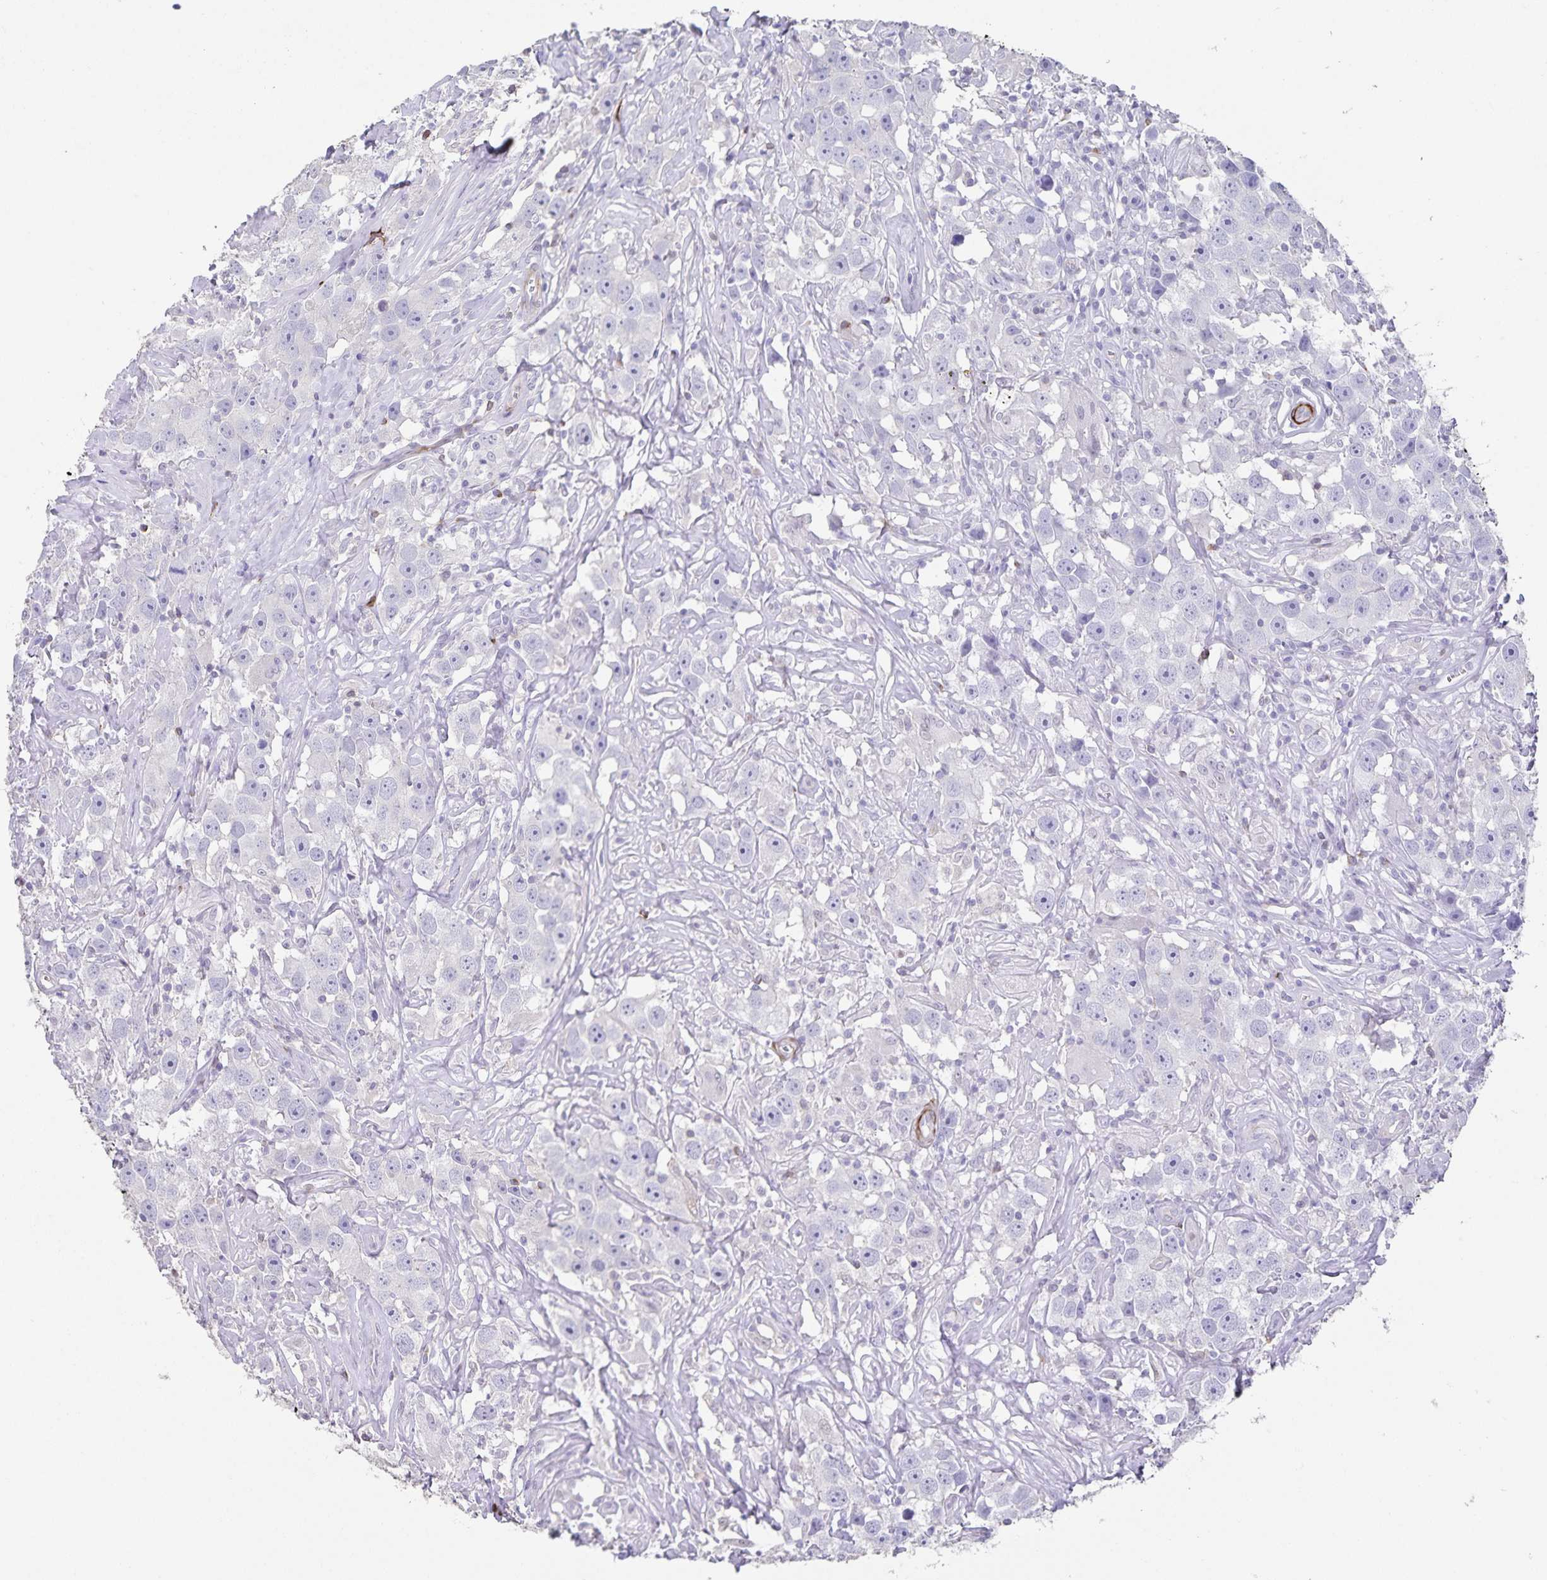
{"staining": {"intensity": "negative", "quantity": "none", "location": "none"}, "tissue": "testis cancer", "cell_type": "Tumor cells", "image_type": "cancer", "snomed": [{"axis": "morphology", "description": "Seminoma, NOS"}, {"axis": "topography", "description": "Testis"}], "caption": "The image exhibits no staining of tumor cells in testis seminoma.", "gene": "SYNM", "patient": {"sex": "male", "age": 49}}